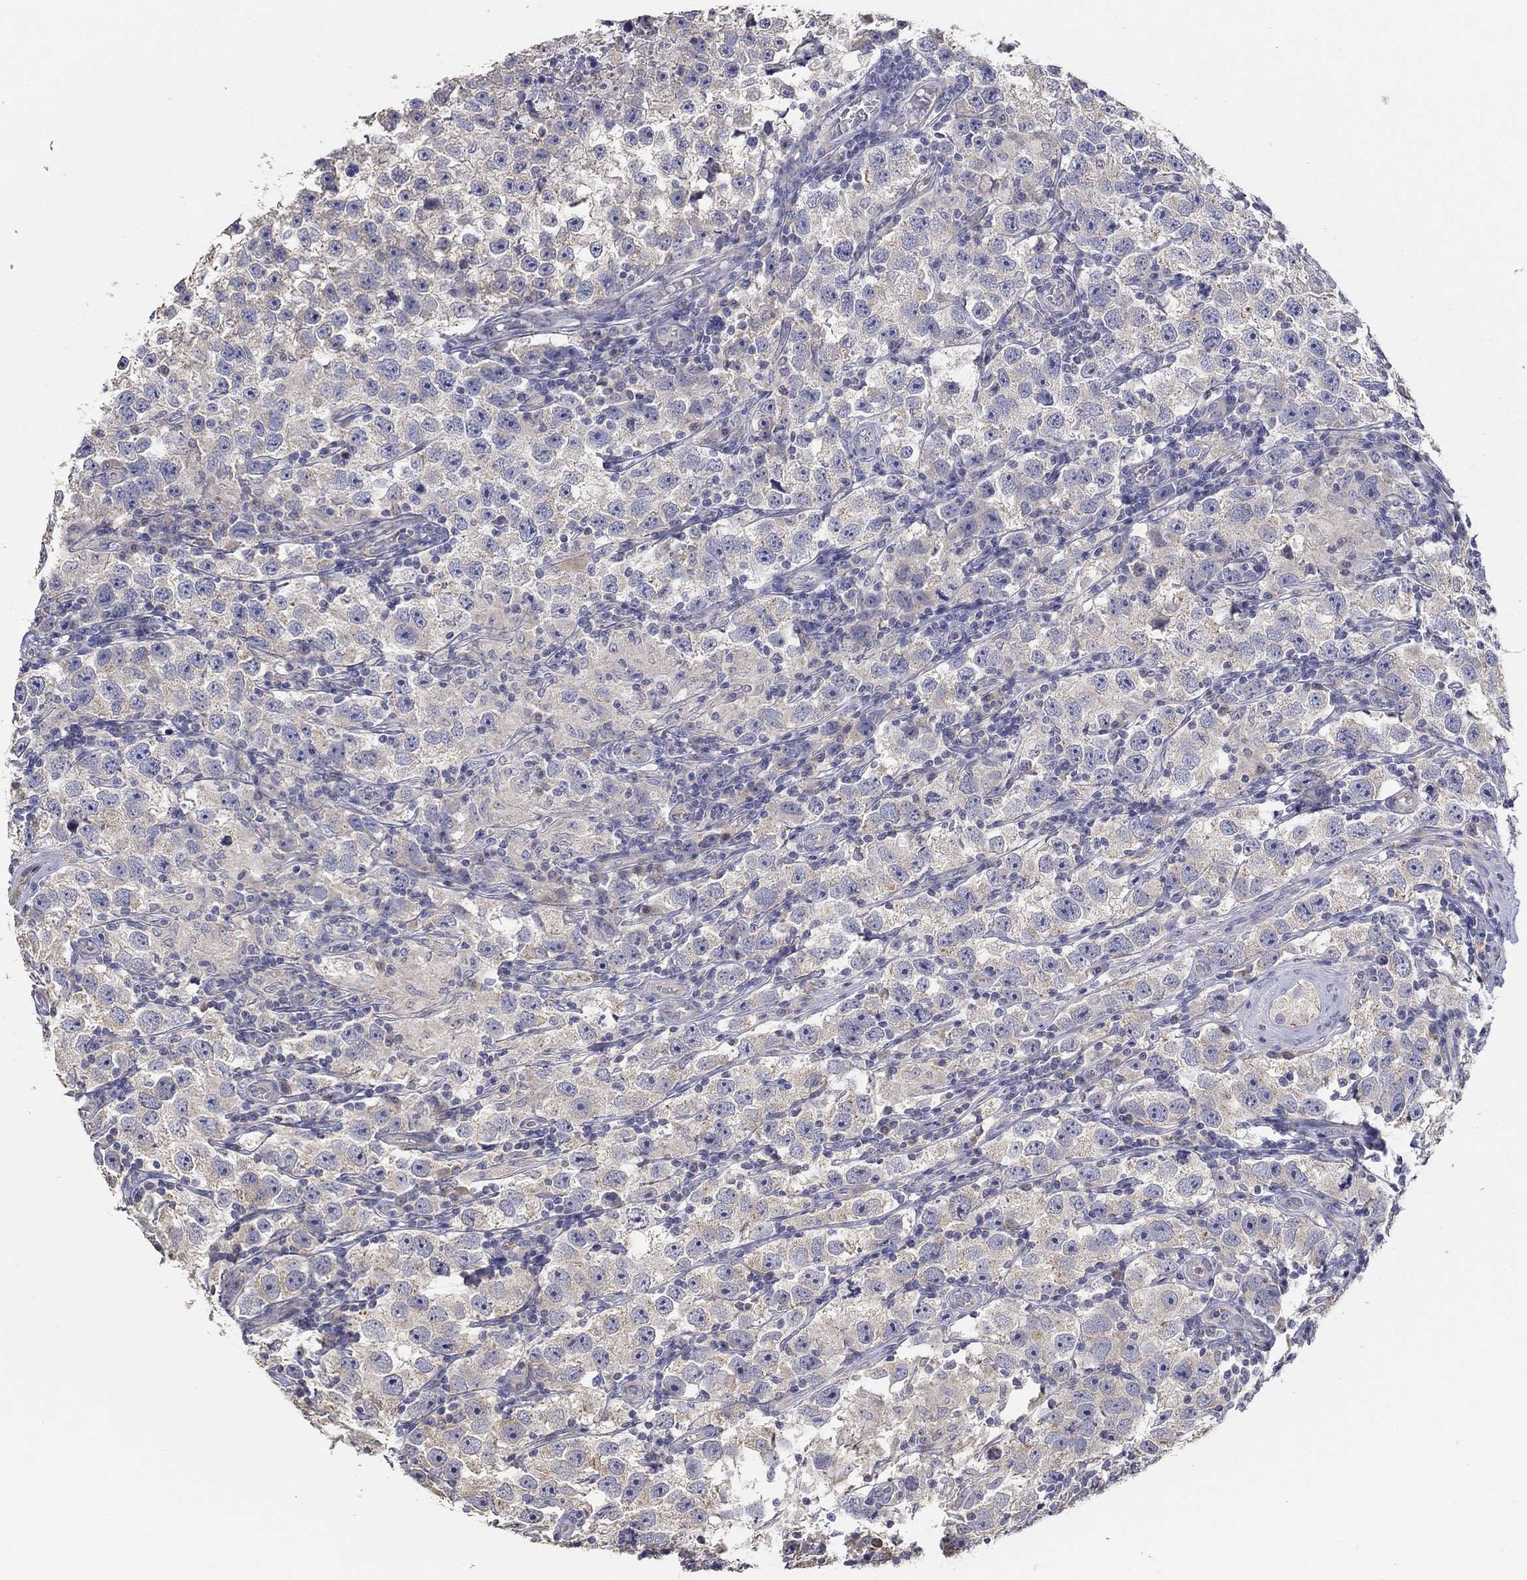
{"staining": {"intensity": "weak", "quantity": "25%-75%", "location": "cytoplasmic/membranous"}, "tissue": "testis cancer", "cell_type": "Tumor cells", "image_type": "cancer", "snomed": [{"axis": "morphology", "description": "Seminoma, NOS"}, {"axis": "topography", "description": "Testis"}], "caption": "Human seminoma (testis) stained for a protein (brown) exhibits weak cytoplasmic/membranous positive expression in approximately 25%-75% of tumor cells.", "gene": "DOCK3", "patient": {"sex": "male", "age": 26}}